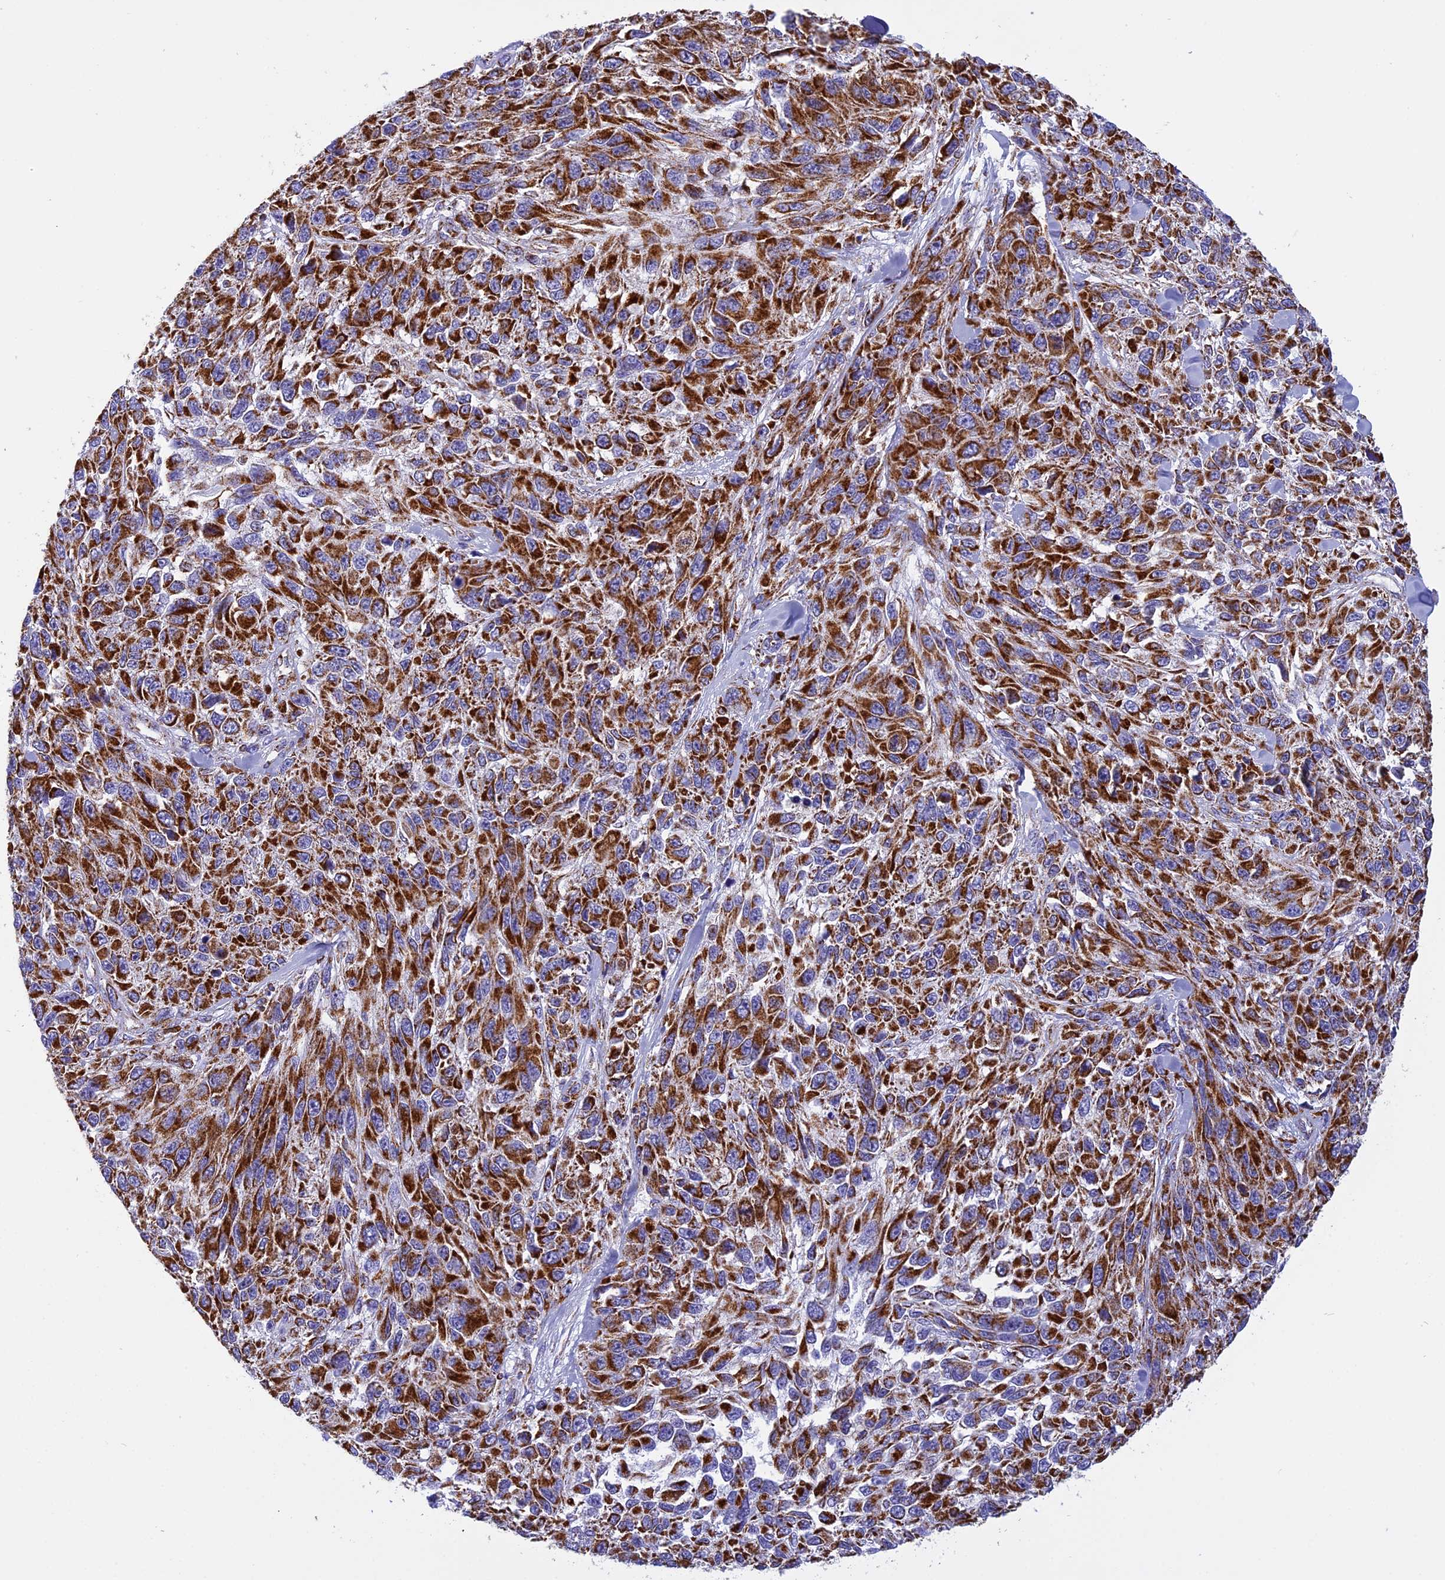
{"staining": {"intensity": "strong", "quantity": ">75%", "location": "cytoplasmic/membranous"}, "tissue": "melanoma", "cell_type": "Tumor cells", "image_type": "cancer", "snomed": [{"axis": "morphology", "description": "Malignant melanoma, NOS"}, {"axis": "topography", "description": "Skin"}], "caption": "Human malignant melanoma stained for a protein (brown) exhibits strong cytoplasmic/membranous positive staining in about >75% of tumor cells.", "gene": "KCNG1", "patient": {"sex": "female", "age": 96}}